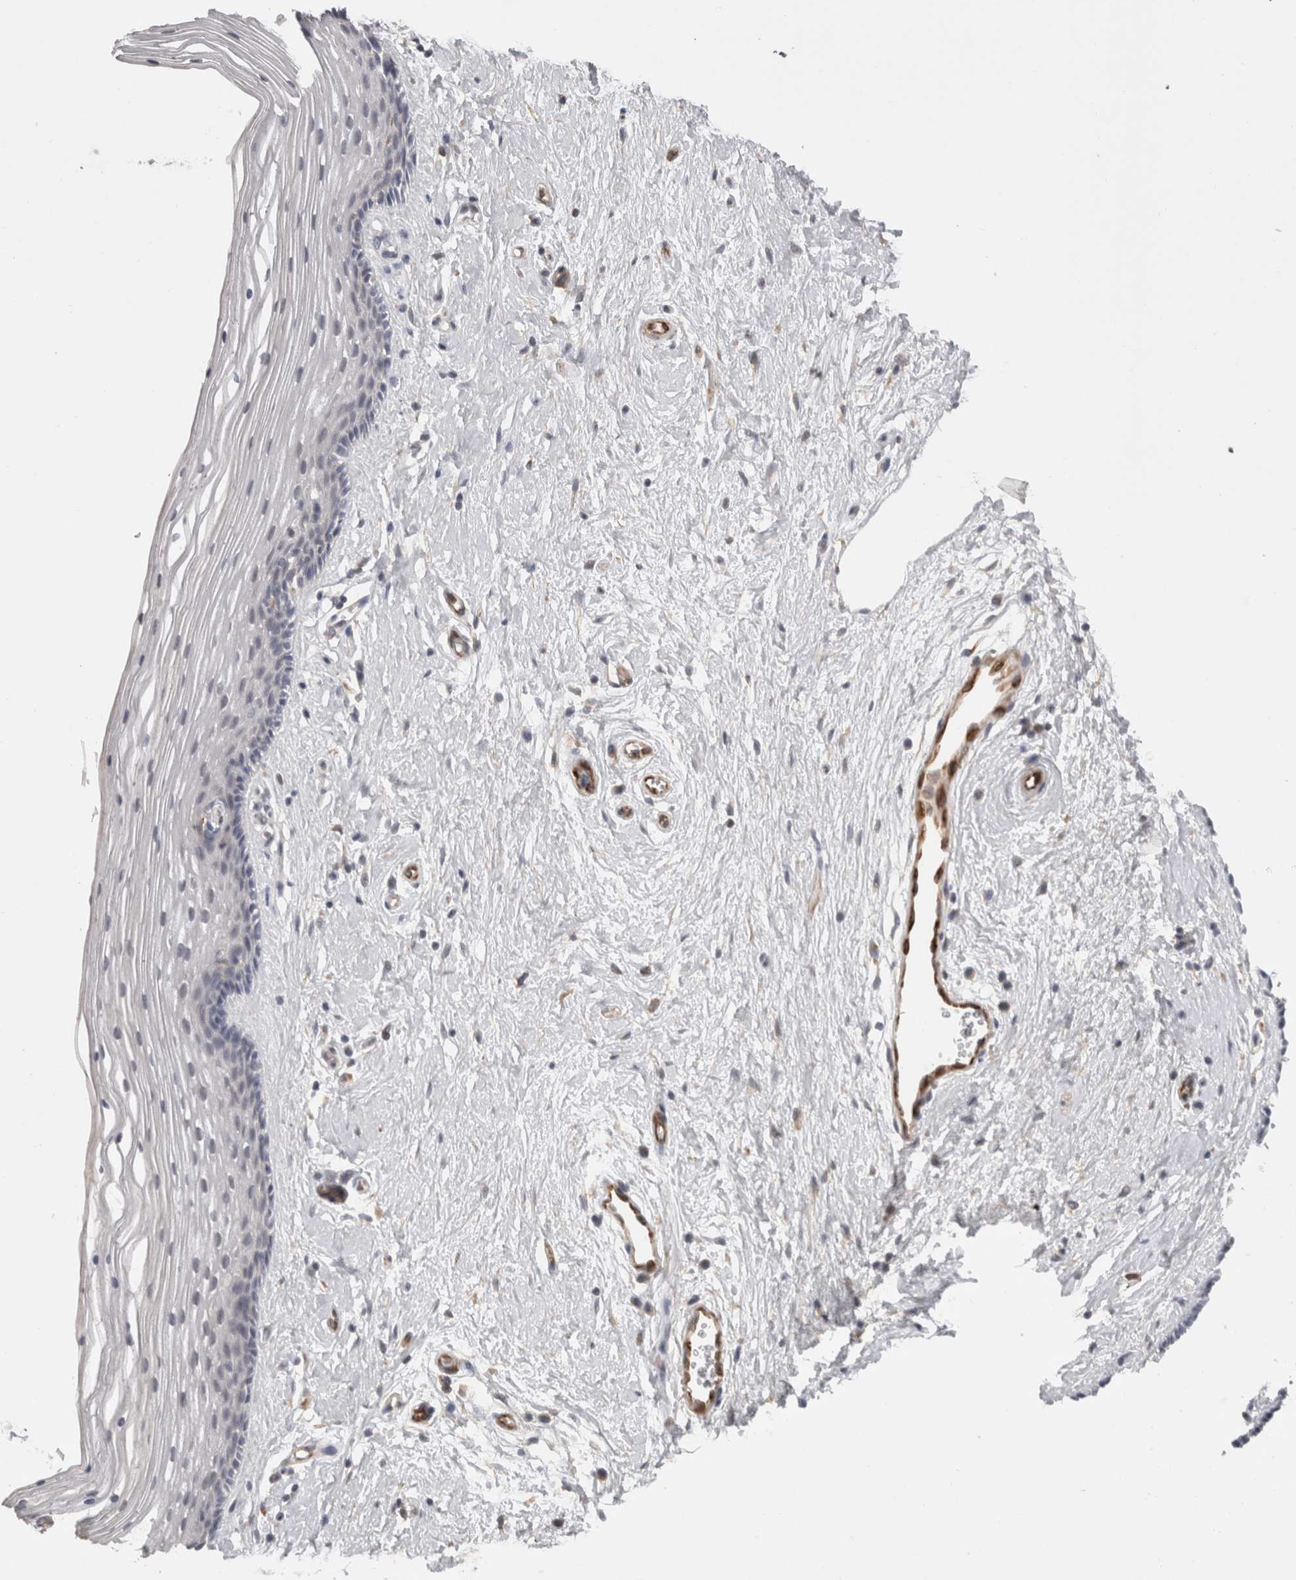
{"staining": {"intensity": "weak", "quantity": "<25%", "location": "cytoplasmic/membranous"}, "tissue": "vagina", "cell_type": "Squamous epithelial cells", "image_type": "normal", "snomed": [{"axis": "morphology", "description": "Normal tissue, NOS"}, {"axis": "topography", "description": "Vagina"}], "caption": "This is a image of immunohistochemistry (IHC) staining of benign vagina, which shows no positivity in squamous epithelial cells. Brightfield microscopy of IHC stained with DAB (3,3'-diaminobenzidine) (brown) and hematoxylin (blue), captured at high magnification.", "gene": "RMDN1", "patient": {"sex": "female", "age": 46}}